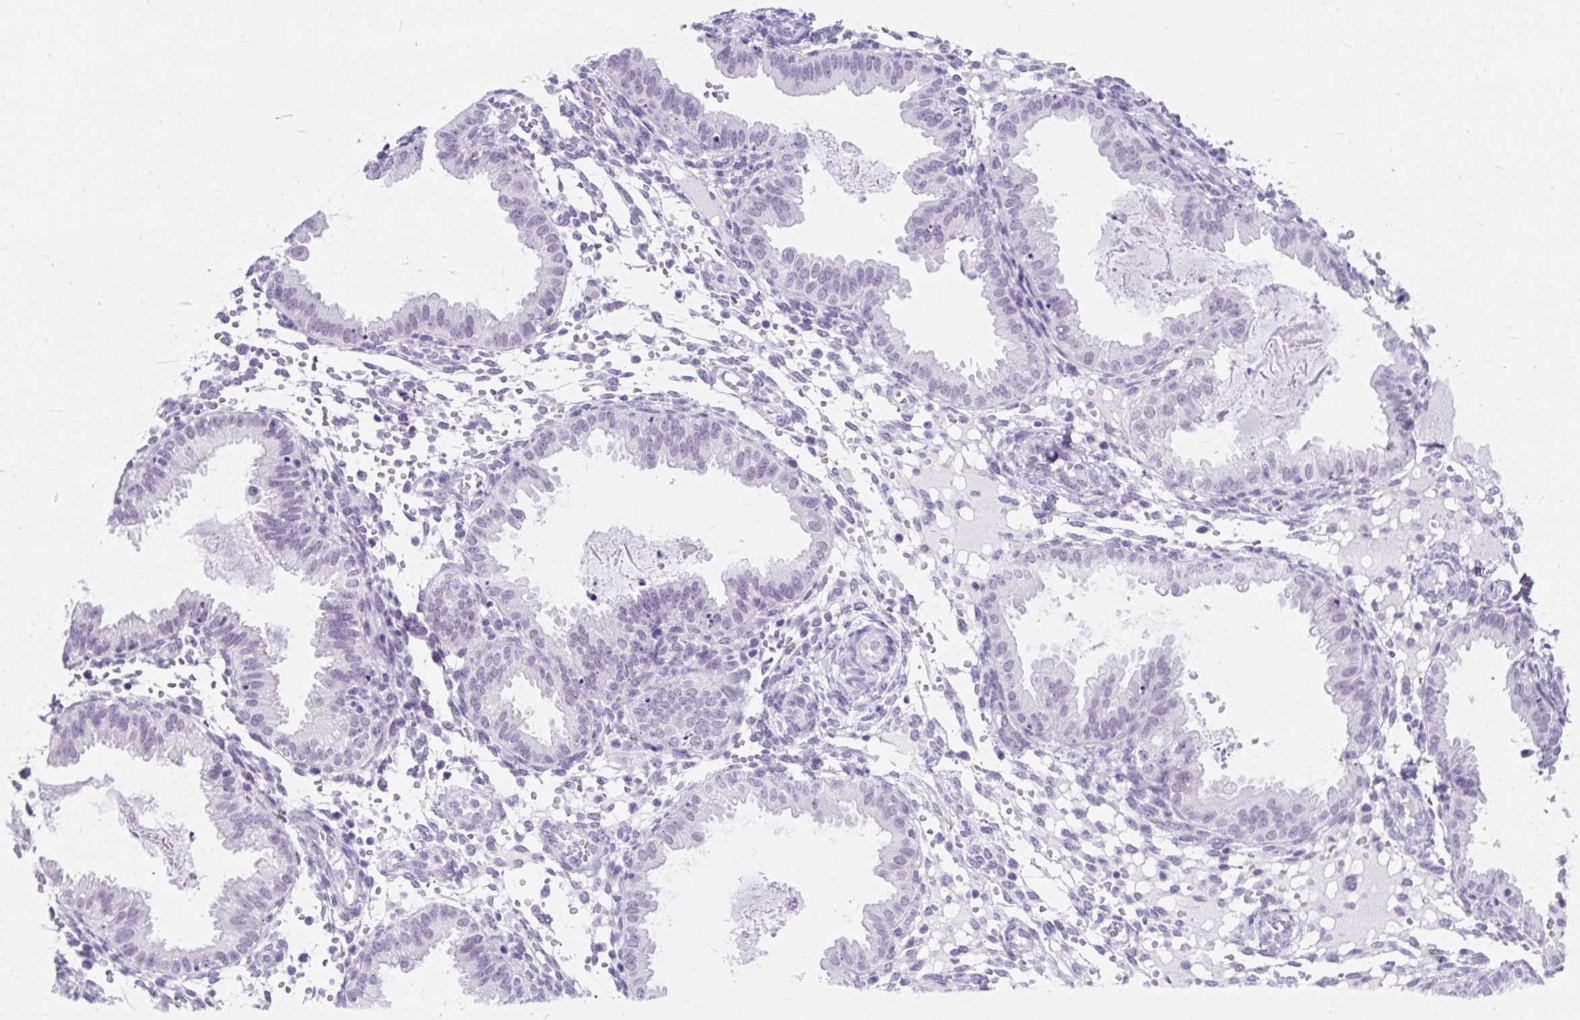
{"staining": {"intensity": "negative", "quantity": "none", "location": "none"}, "tissue": "endometrium", "cell_type": "Cells in endometrial stroma", "image_type": "normal", "snomed": [{"axis": "morphology", "description": "Normal tissue, NOS"}, {"axis": "topography", "description": "Endometrium"}], "caption": "IHC image of benign endometrium: endometrium stained with DAB (3,3'-diaminobenzidine) demonstrates no significant protein expression in cells in endometrial stroma. (DAB (3,3'-diaminobenzidine) IHC with hematoxylin counter stain).", "gene": "SCGB1A1", "patient": {"sex": "female", "age": 33}}